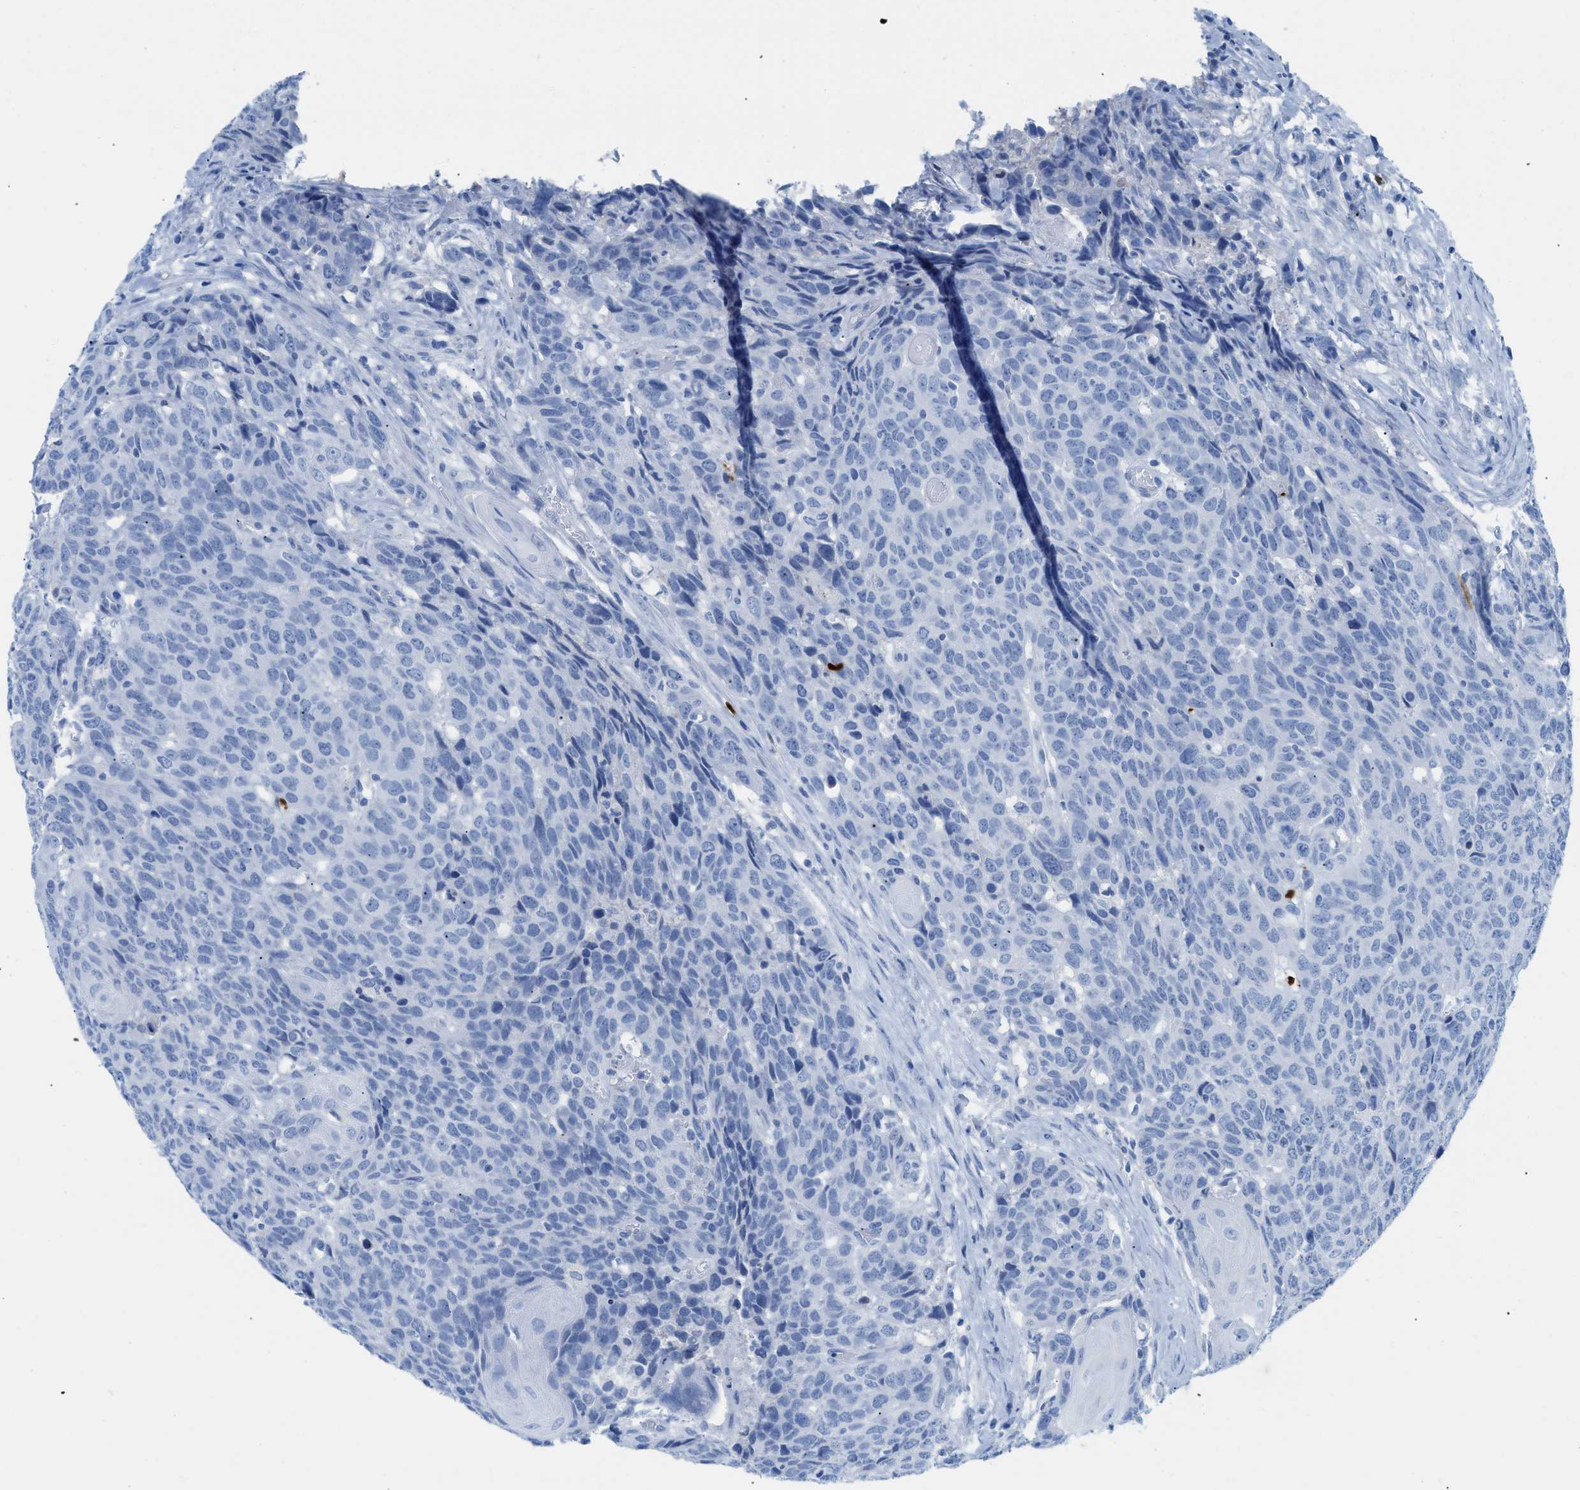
{"staining": {"intensity": "negative", "quantity": "none", "location": "none"}, "tissue": "head and neck cancer", "cell_type": "Tumor cells", "image_type": "cancer", "snomed": [{"axis": "morphology", "description": "Squamous cell carcinoma, NOS"}, {"axis": "topography", "description": "Head-Neck"}], "caption": "IHC of squamous cell carcinoma (head and neck) demonstrates no staining in tumor cells.", "gene": "TCL1A", "patient": {"sex": "male", "age": 66}}